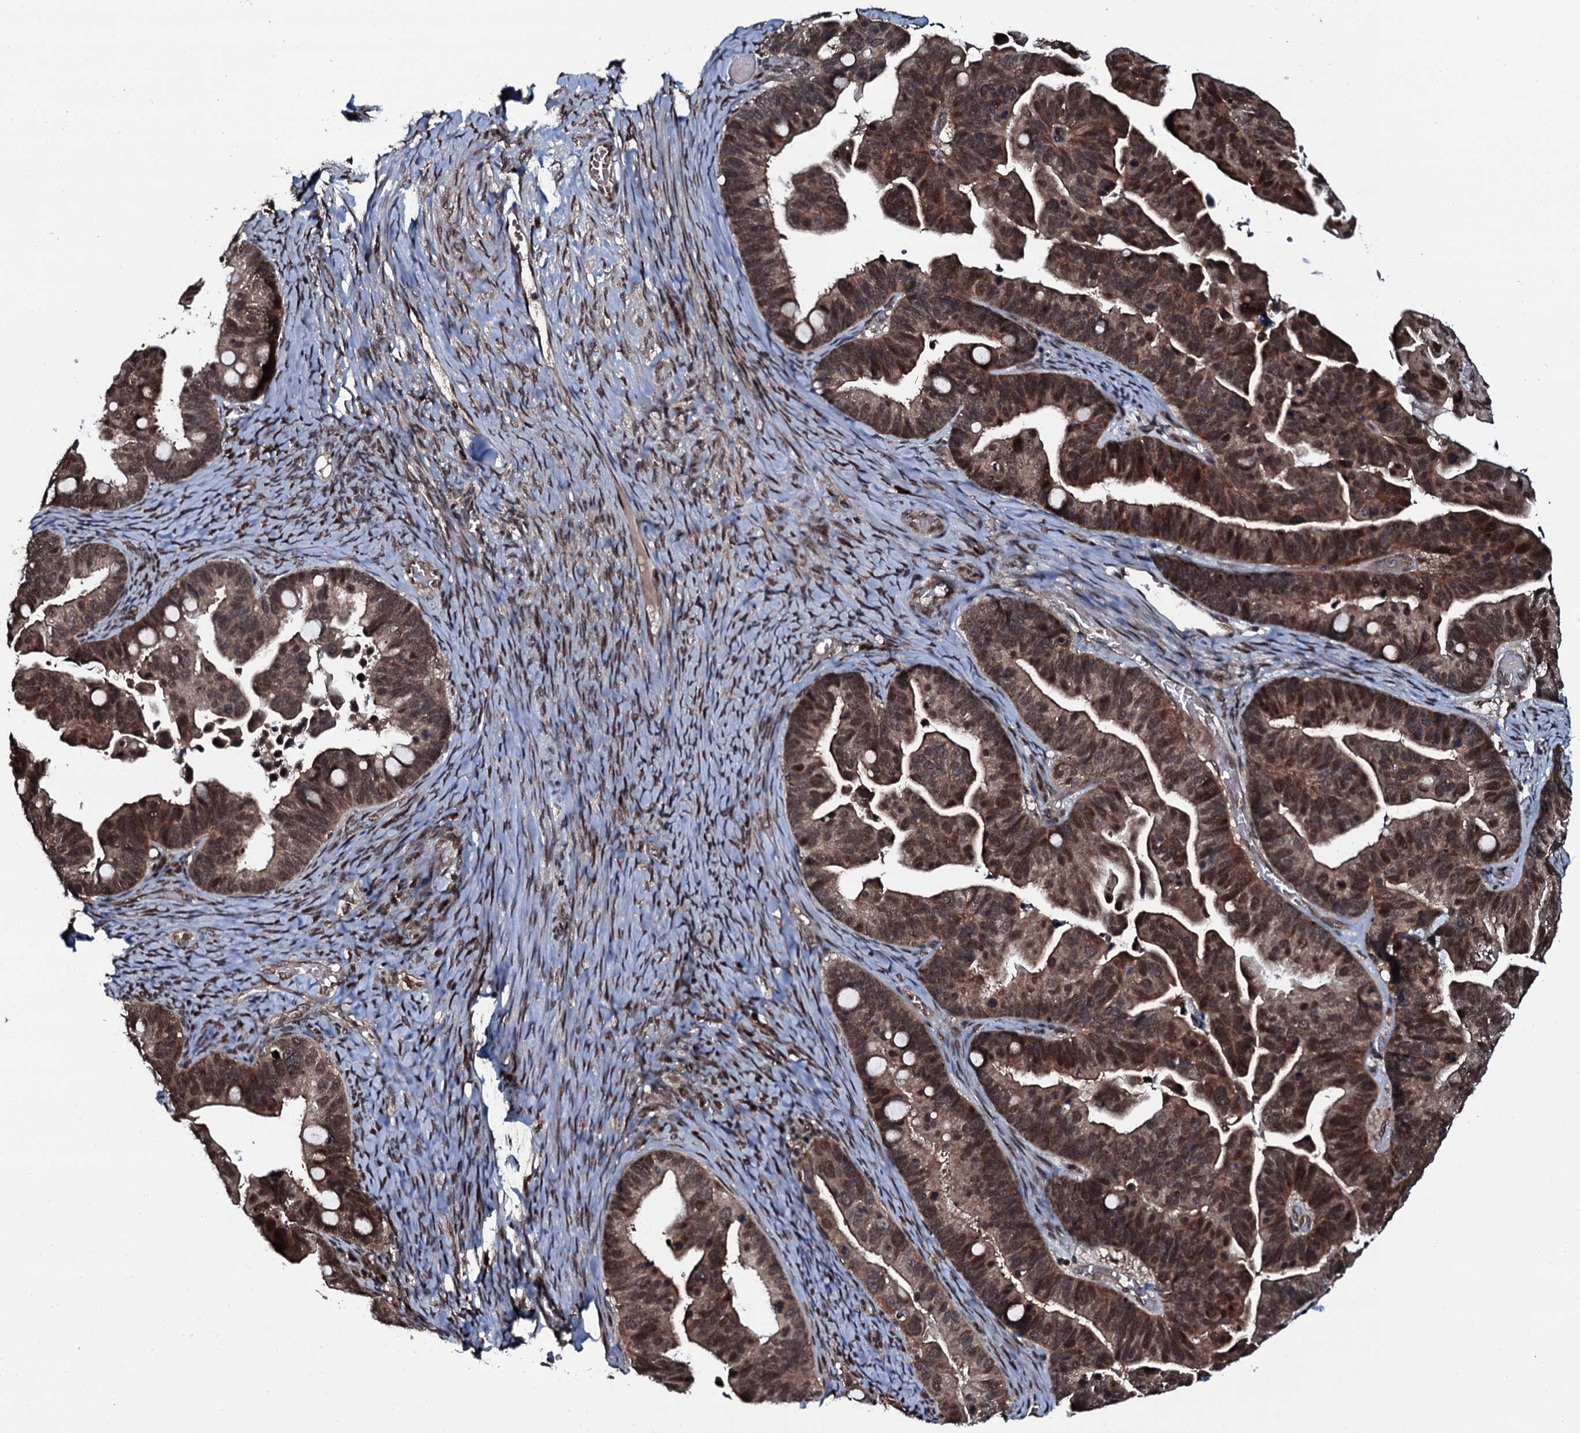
{"staining": {"intensity": "moderate", "quantity": ">75%", "location": "nuclear"}, "tissue": "ovarian cancer", "cell_type": "Tumor cells", "image_type": "cancer", "snomed": [{"axis": "morphology", "description": "Cystadenocarcinoma, serous, NOS"}, {"axis": "topography", "description": "Ovary"}], "caption": "An image of human ovarian cancer stained for a protein shows moderate nuclear brown staining in tumor cells.", "gene": "HDDC3", "patient": {"sex": "female", "age": 56}}